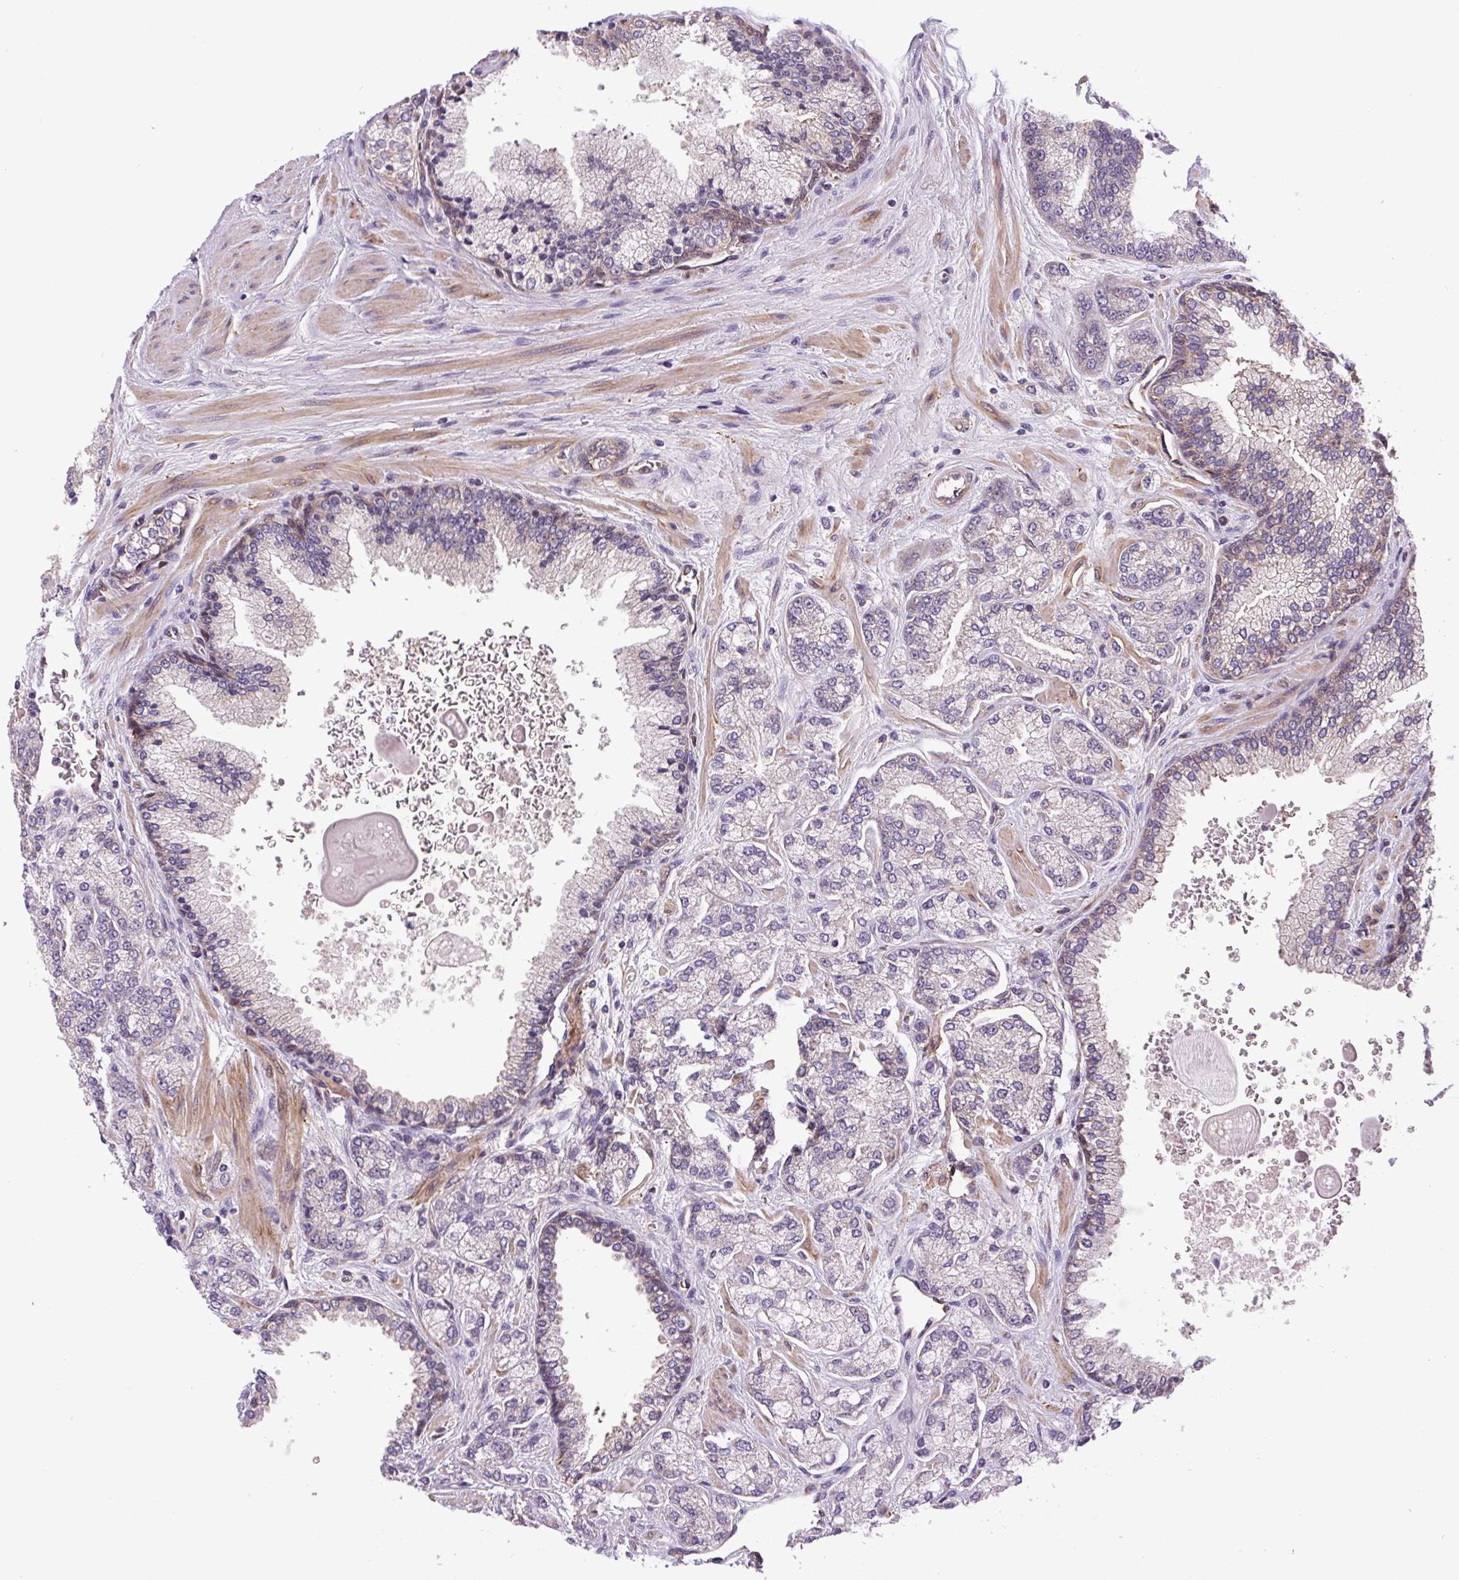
{"staining": {"intensity": "negative", "quantity": "none", "location": "none"}, "tissue": "prostate cancer", "cell_type": "Tumor cells", "image_type": "cancer", "snomed": [{"axis": "morphology", "description": "Adenocarcinoma, High grade"}, {"axis": "topography", "description": "Prostate"}], "caption": "The photomicrograph reveals no staining of tumor cells in adenocarcinoma (high-grade) (prostate). (Immunohistochemistry, brightfield microscopy, high magnification).", "gene": "SEPTIN10", "patient": {"sex": "male", "age": 68}}